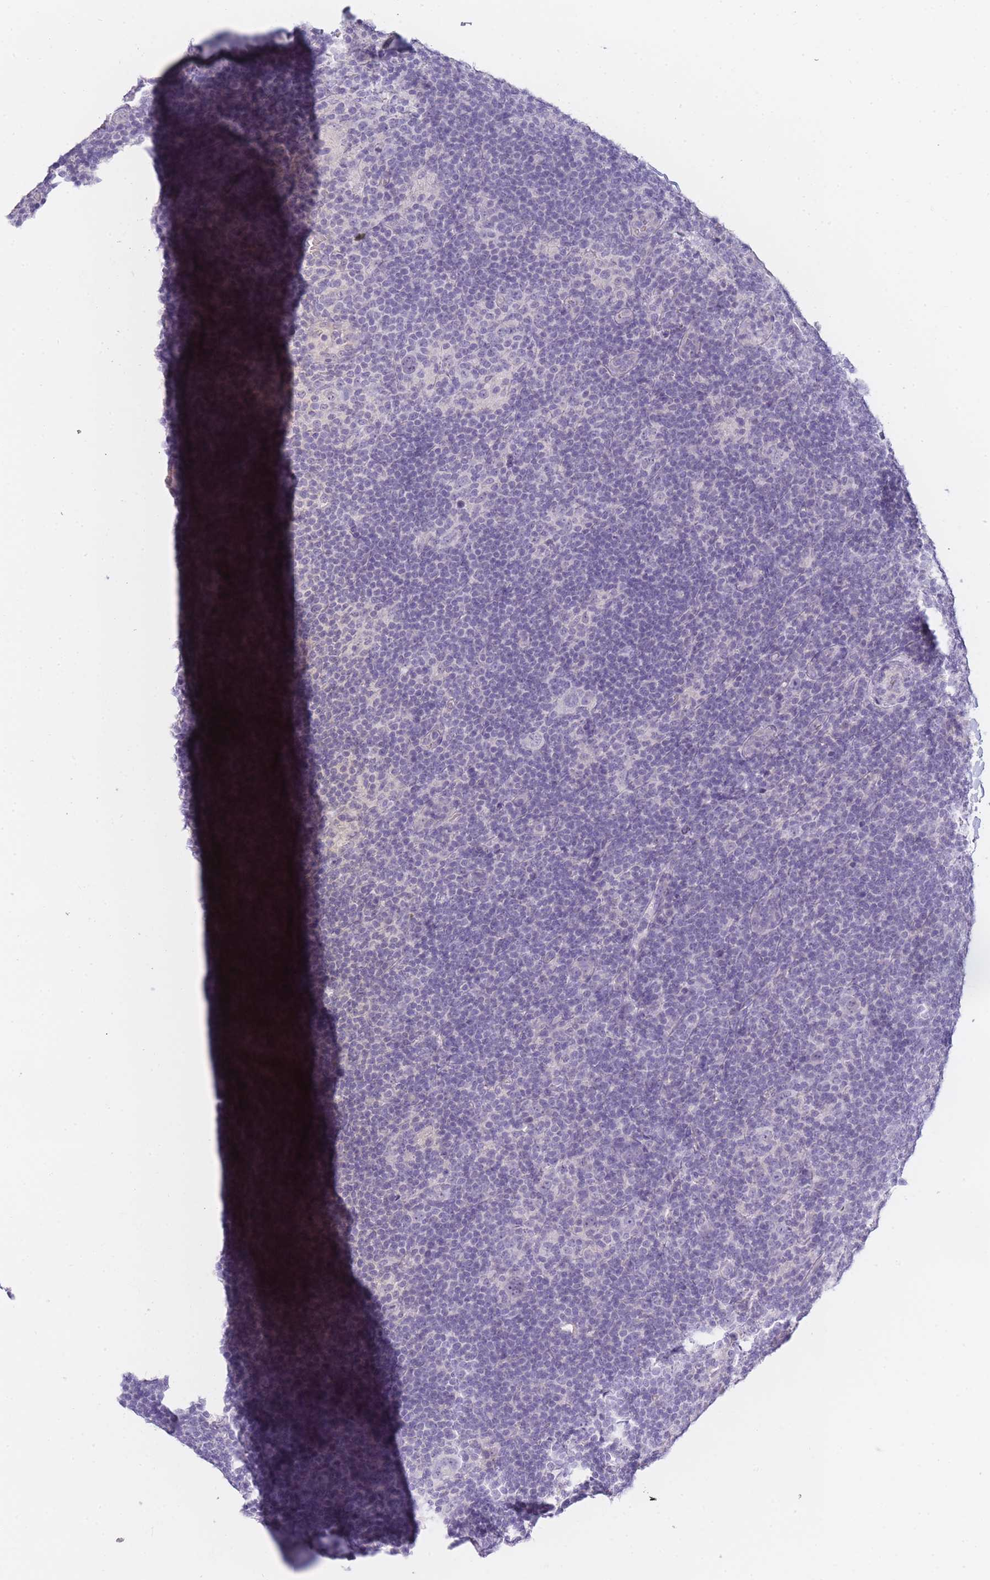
{"staining": {"intensity": "negative", "quantity": "none", "location": "none"}, "tissue": "lymphoma", "cell_type": "Tumor cells", "image_type": "cancer", "snomed": [{"axis": "morphology", "description": "Hodgkin's disease, NOS"}, {"axis": "topography", "description": "Lymph node"}], "caption": "High power microscopy histopathology image of an immunohistochemistry histopathology image of Hodgkin's disease, revealing no significant staining in tumor cells.", "gene": "INS", "patient": {"sex": "female", "age": 57}}